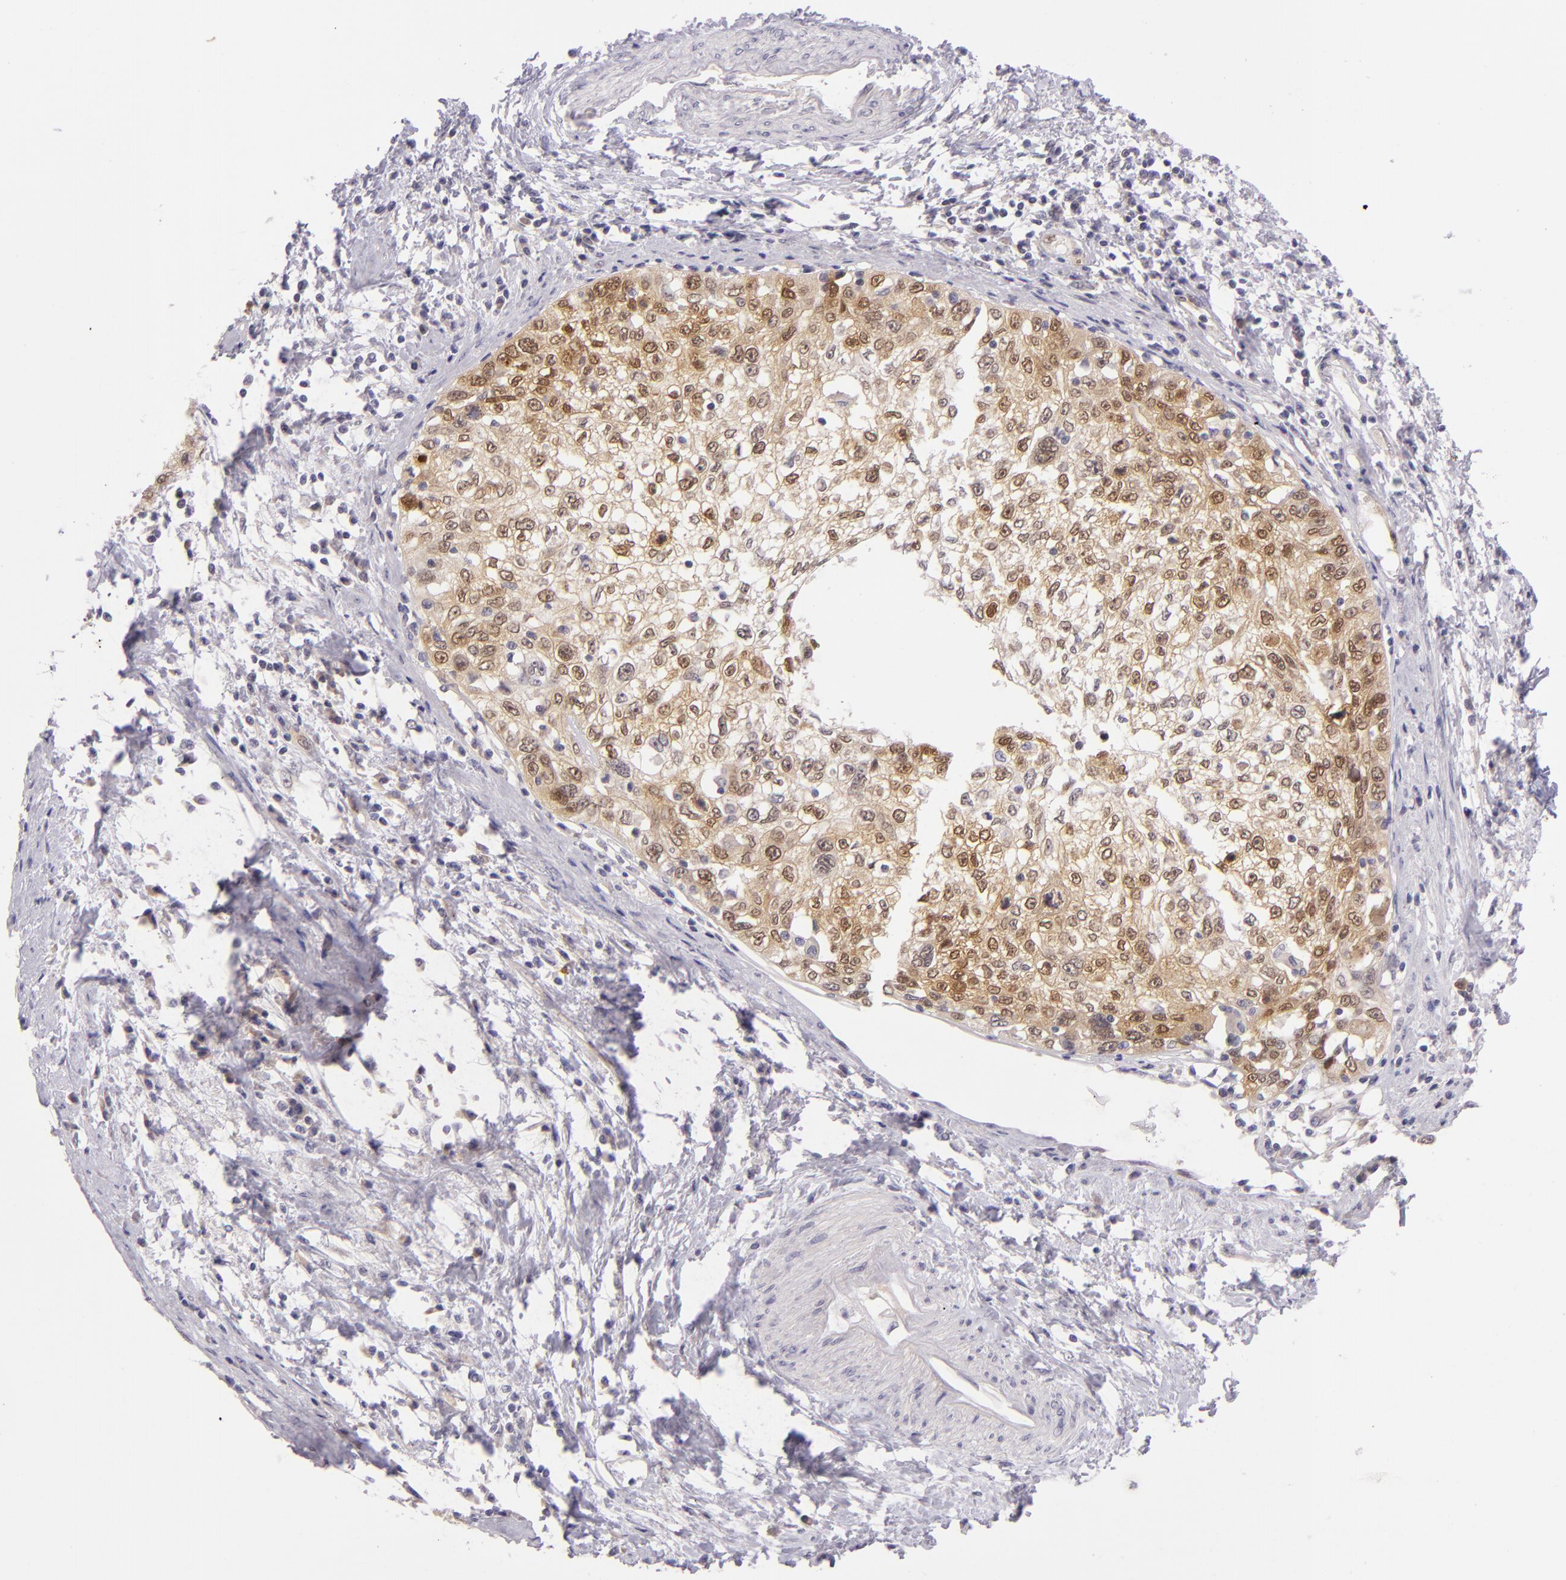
{"staining": {"intensity": "moderate", "quantity": "25%-75%", "location": "cytoplasmic/membranous,nuclear"}, "tissue": "cervical cancer", "cell_type": "Tumor cells", "image_type": "cancer", "snomed": [{"axis": "morphology", "description": "Squamous cell carcinoma, NOS"}, {"axis": "topography", "description": "Cervix"}], "caption": "The photomicrograph reveals a brown stain indicating the presence of a protein in the cytoplasmic/membranous and nuclear of tumor cells in cervical cancer.", "gene": "CSE1L", "patient": {"sex": "female", "age": 57}}